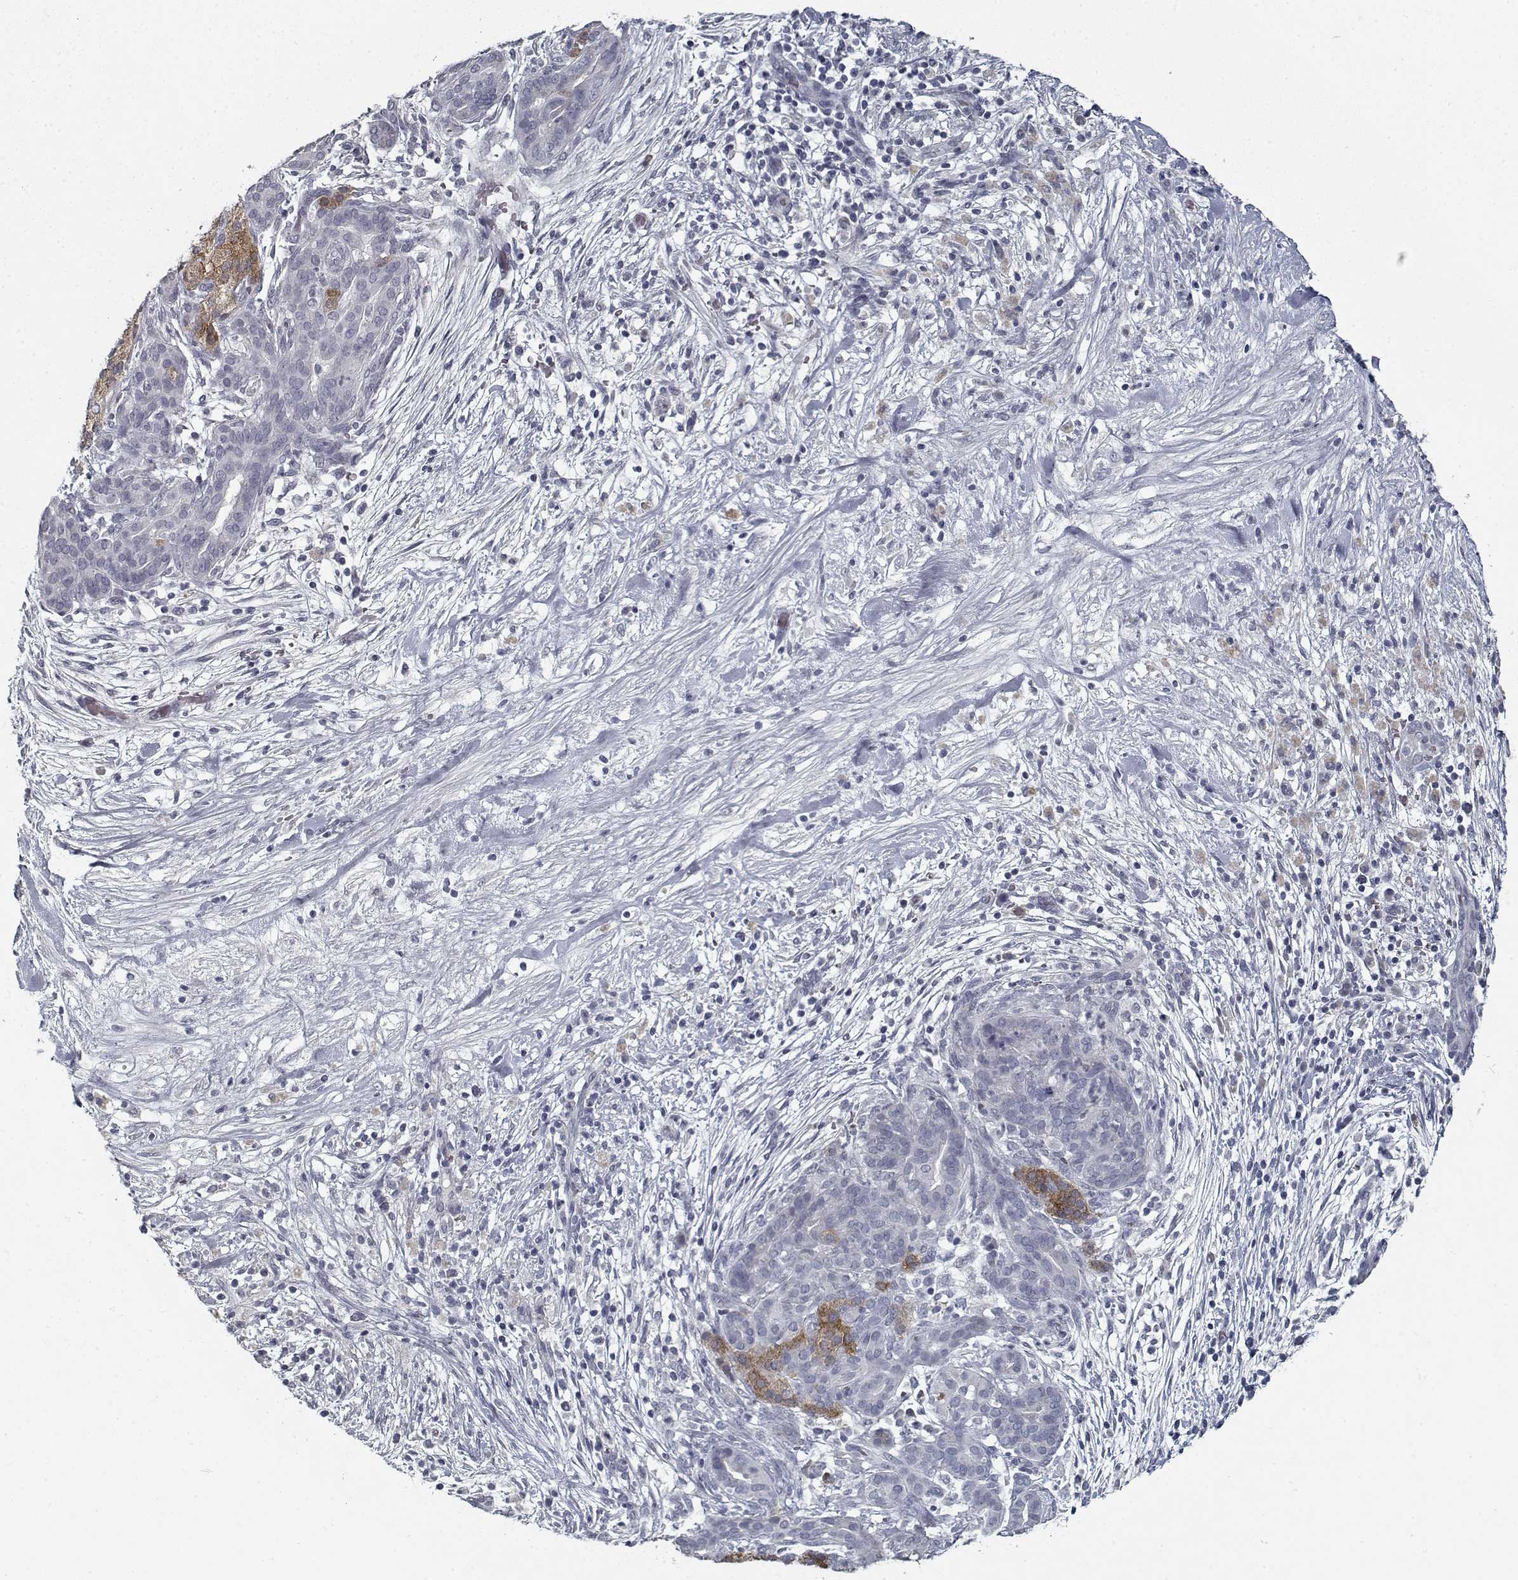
{"staining": {"intensity": "moderate", "quantity": "<25%", "location": "cytoplasmic/membranous"}, "tissue": "pancreatic cancer", "cell_type": "Tumor cells", "image_type": "cancer", "snomed": [{"axis": "morphology", "description": "Adenocarcinoma, NOS"}, {"axis": "topography", "description": "Pancreas"}], "caption": "Immunohistochemistry (DAB (3,3'-diaminobenzidine)) staining of adenocarcinoma (pancreatic) exhibits moderate cytoplasmic/membranous protein staining in approximately <25% of tumor cells. (DAB (3,3'-diaminobenzidine) IHC with brightfield microscopy, high magnification).", "gene": "GAD2", "patient": {"sex": "male", "age": 44}}